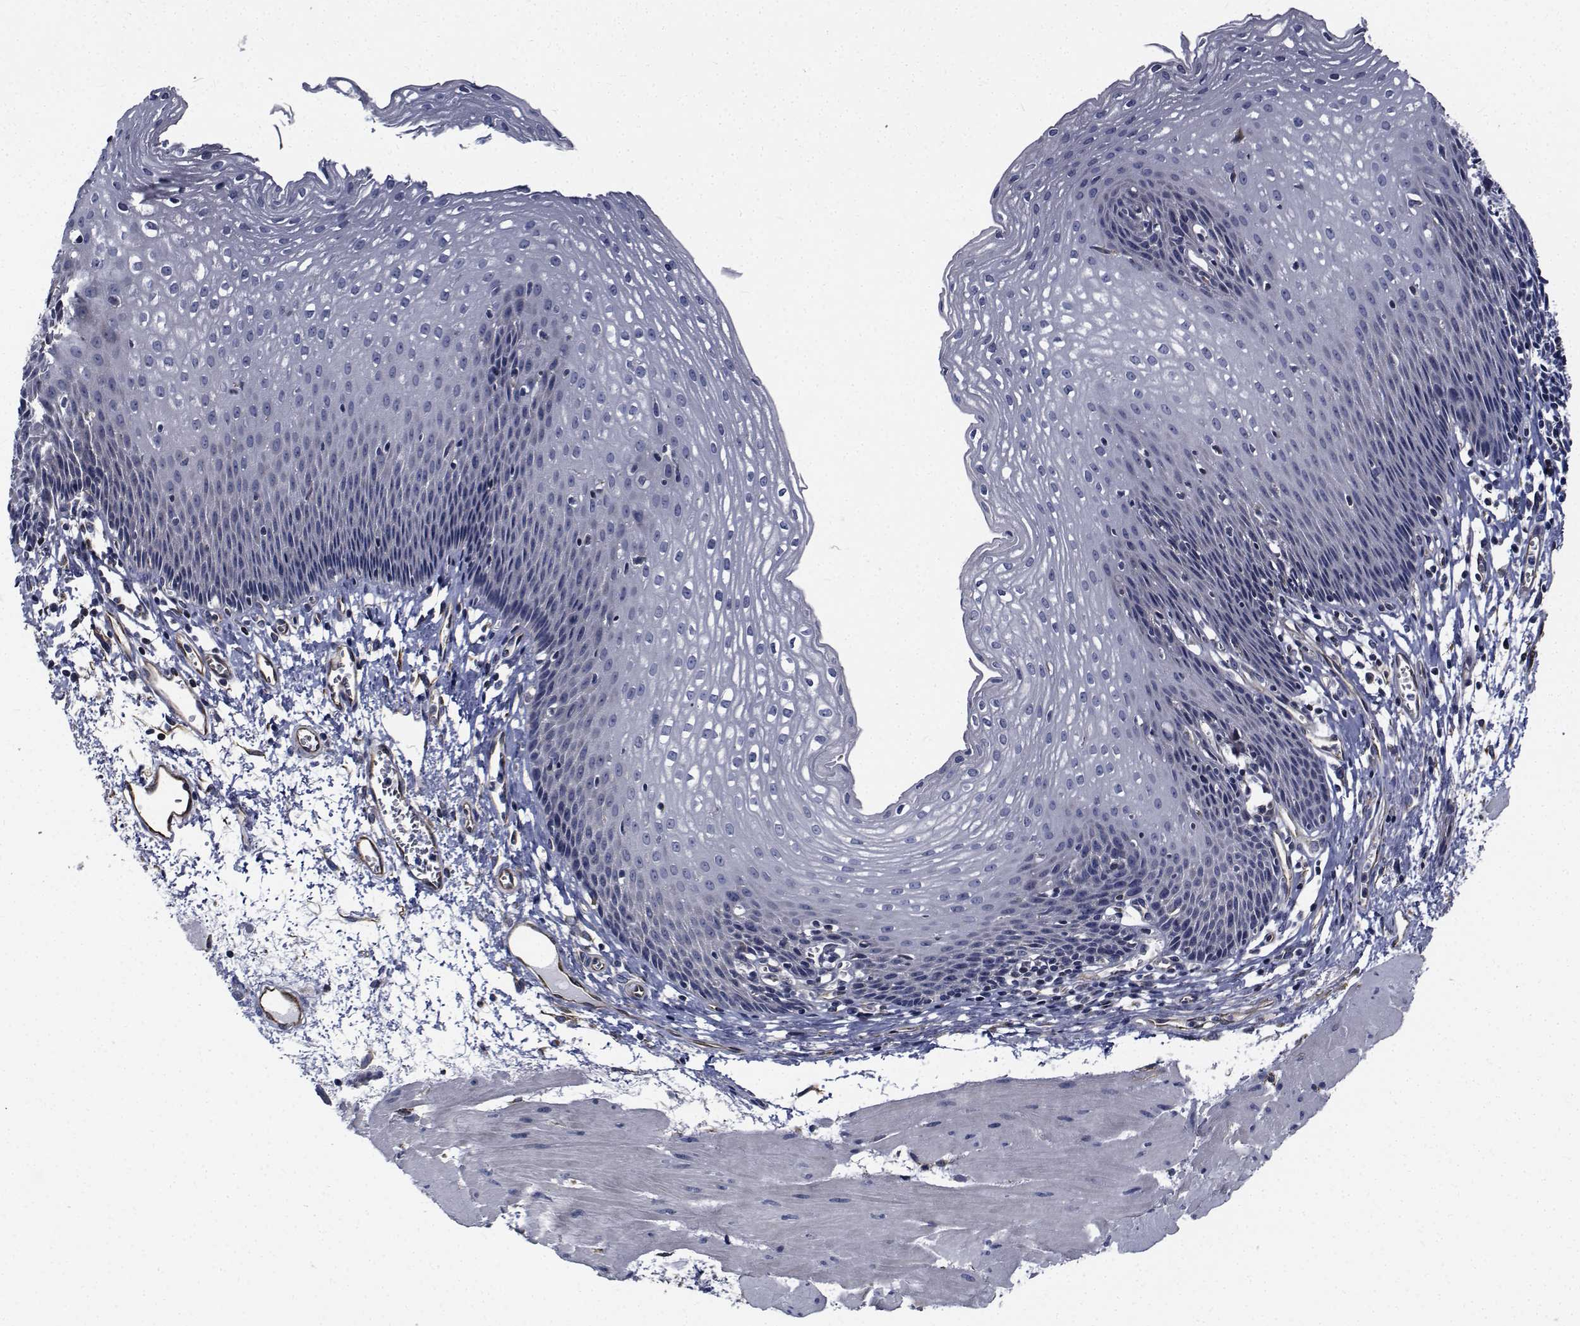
{"staining": {"intensity": "negative", "quantity": "none", "location": "none"}, "tissue": "esophagus", "cell_type": "Squamous epithelial cells", "image_type": "normal", "snomed": [{"axis": "morphology", "description": "Normal tissue, NOS"}, {"axis": "topography", "description": "Esophagus"}], "caption": "Squamous epithelial cells are negative for brown protein staining in unremarkable esophagus. (Immunohistochemistry, brightfield microscopy, high magnification).", "gene": "TTBK1", "patient": {"sex": "female", "age": 64}}